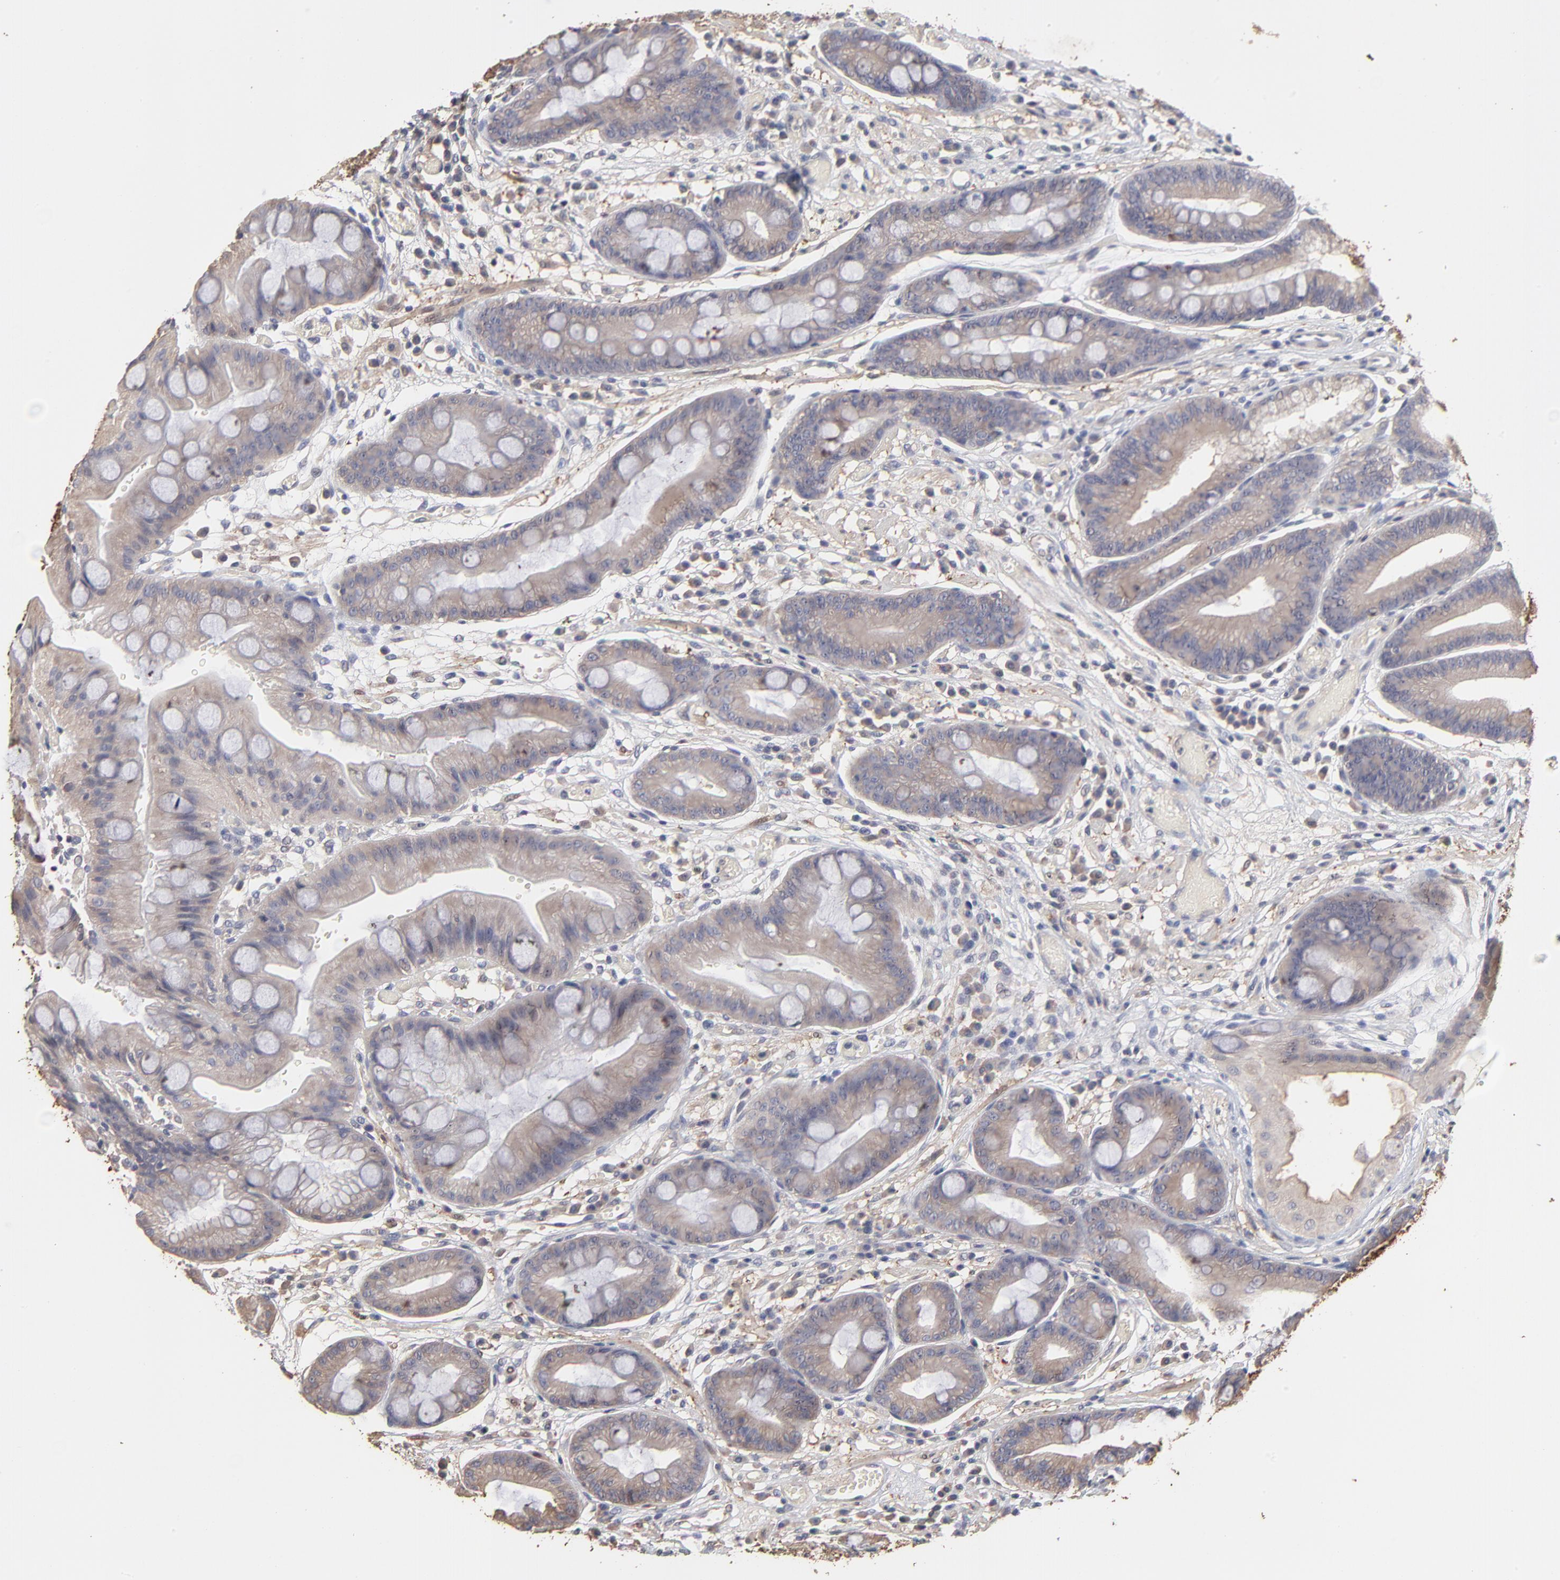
{"staining": {"intensity": "strong", "quantity": ">75%", "location": "cytoplasmic/membranous"}, "tissue": "stomach", "cell_type": "Glandular cells", "image_type": "normal", "snomed": [{"axis": "morphology", "description": "Normal tissue, NOS"}, {"axis": "morphology", "description": "Inflammation, NOS"}, {"axis": "topography", "description": "Stomach, lower"}], "caption": "IHC of benign stomach shows high levels of strong cytoplasmic/membranous expression in approximately >75% of glandular cells. The protein is shown in brown color, while the nuclei are stained blue.", "gene": "TANGO2", "patient": {"sex": "male", "age": 59}}